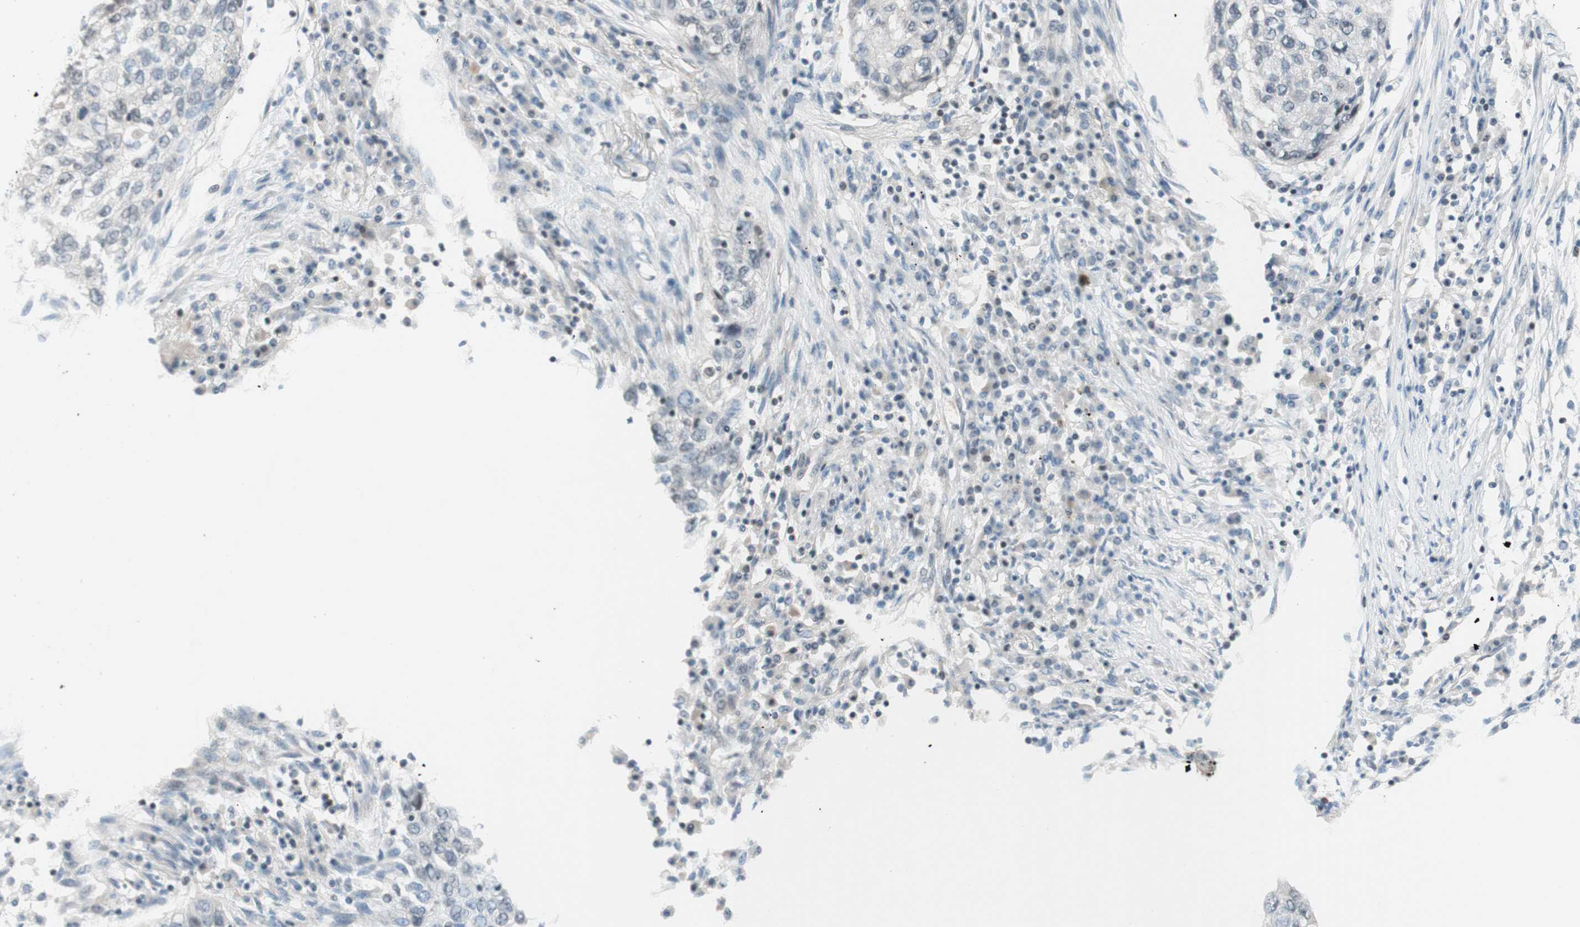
{"staining": {"intensity": "negative", "quantity": "none", "location": "none"}, "tissue": "lung cancer", "cell_type": "Tumor cells", "image_type": "cancer", "snomed": [{"axis": "morphology", "description": "Squamous cell carcinoma, NOS"}, {"axis": "topography", "description": "Lung"}], "caption": "Immunohistochemical staining of human lung squamous cell carcinoma exhibits no significant expression in tumor cells.", "gene": "JPH1", "patient": {"sex": "female", "age": 63}}